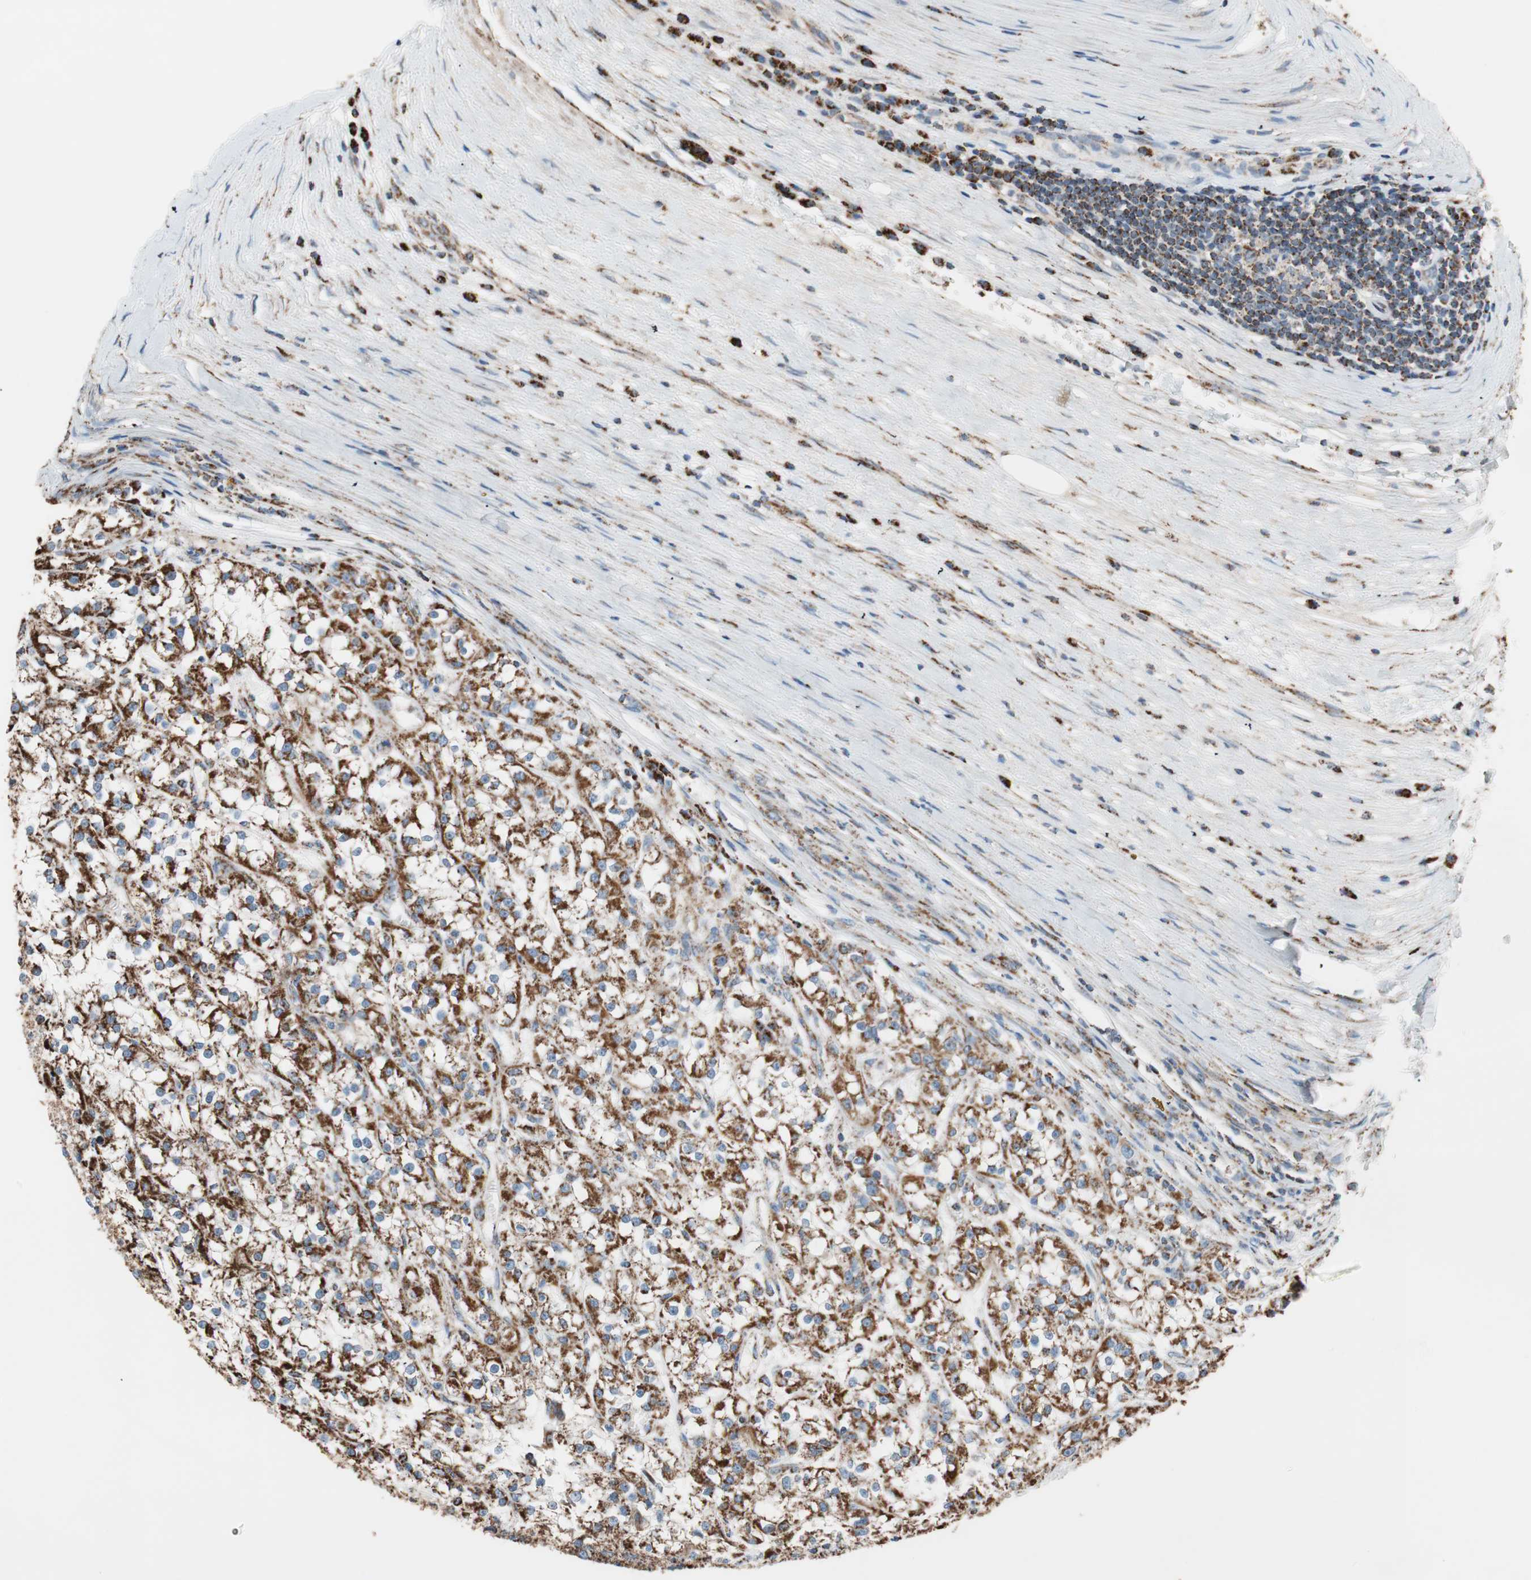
{"staining": {"intensity": "strong", "quantity": ">75%", "location": "cytoplasmic/membranous"}, "tissue": "renal cancer", "cell_type": "Tumor cells", "image_type": "cancer", "snomed": [{"axis": "morphology", "description": "Adenocarcinoma, NOS"}, {"axis": "topography", "description": "Kidney"}], "caption": "Human adenocarcinoma (renal) stained with a brown dye shows strong cytoplasmic/membranous positive staining in approximately >75% of tumor cells.", "gene": "PCSK4", "patient": {"sex": "female", "age": 52}}